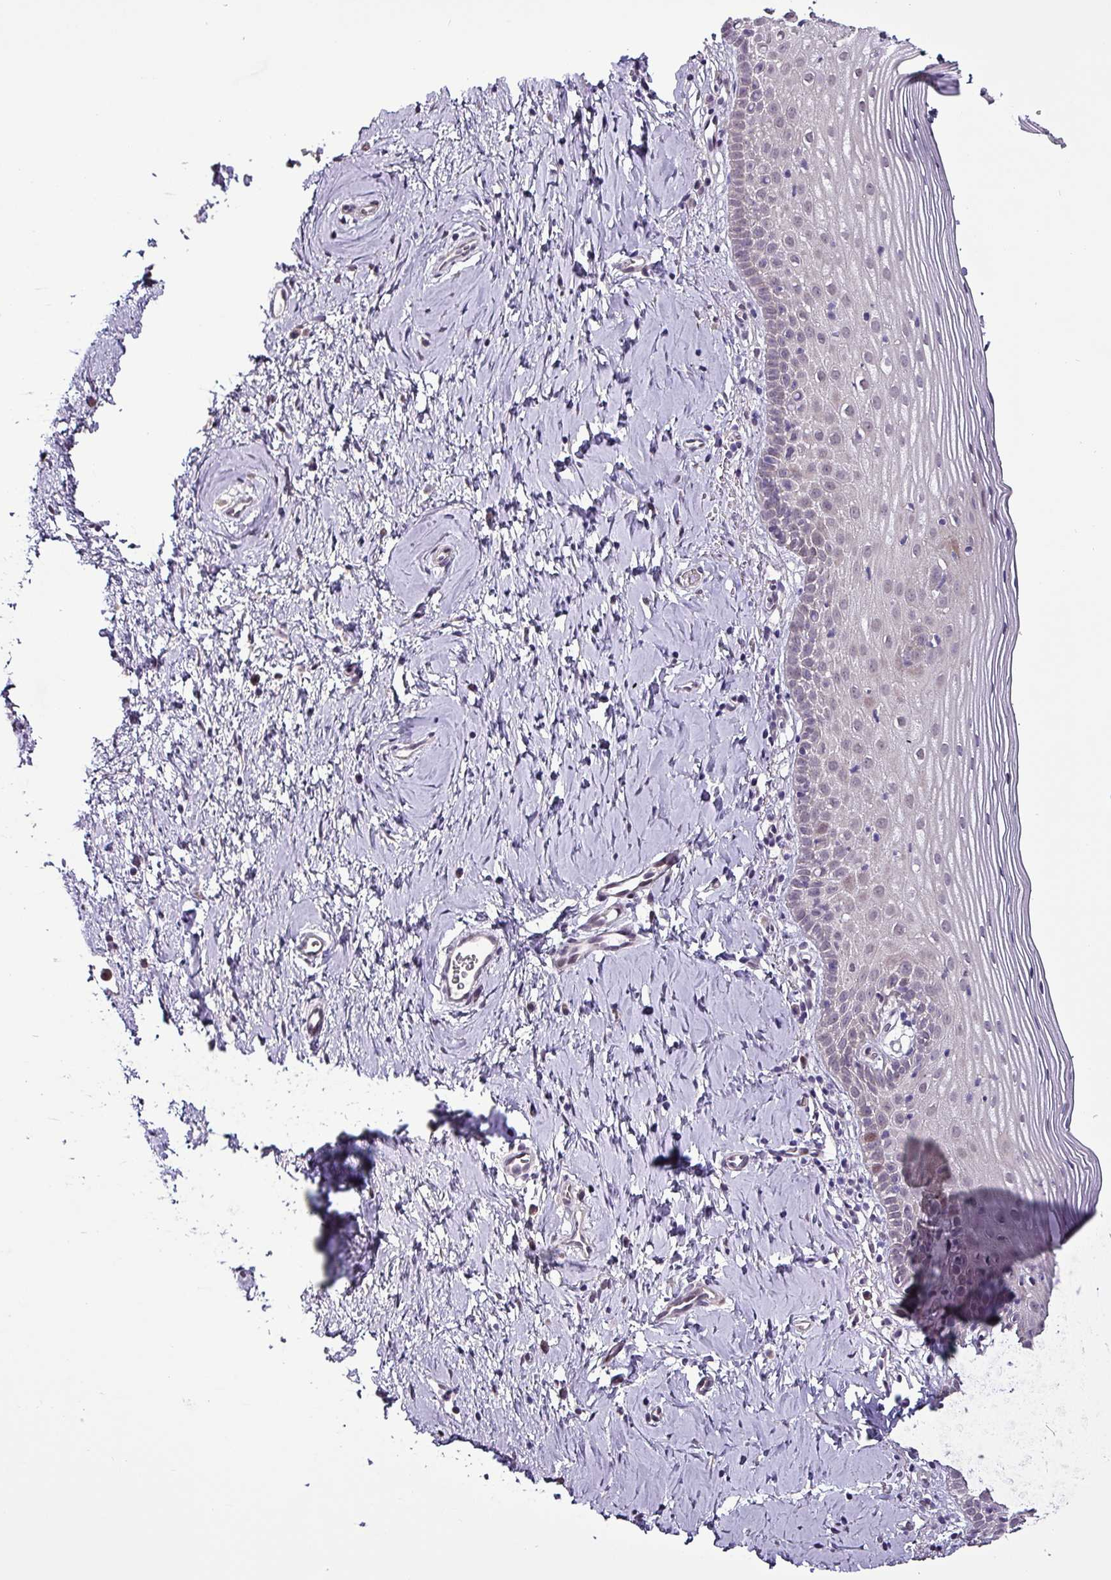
{"staining": {"intensity": "negative", "quantity": "none", "location": "none"}, "tissue": "cervix", "cell_type": "Glandular cells", "image_type": "normal", "snomed": [{"axis": "morphology", "description": "Normal tissue, NOS"}, {"axis": "topography", "description": "Cervix"}], "caption": "A high-resolution photomicrograph shows immunohistochemistry (IHC) staining of unremarkable cervix, which reveals no significant positivity in glandular cells.", "gene": "GRAPL", "patient": {"sex": "female", "age": 44}}